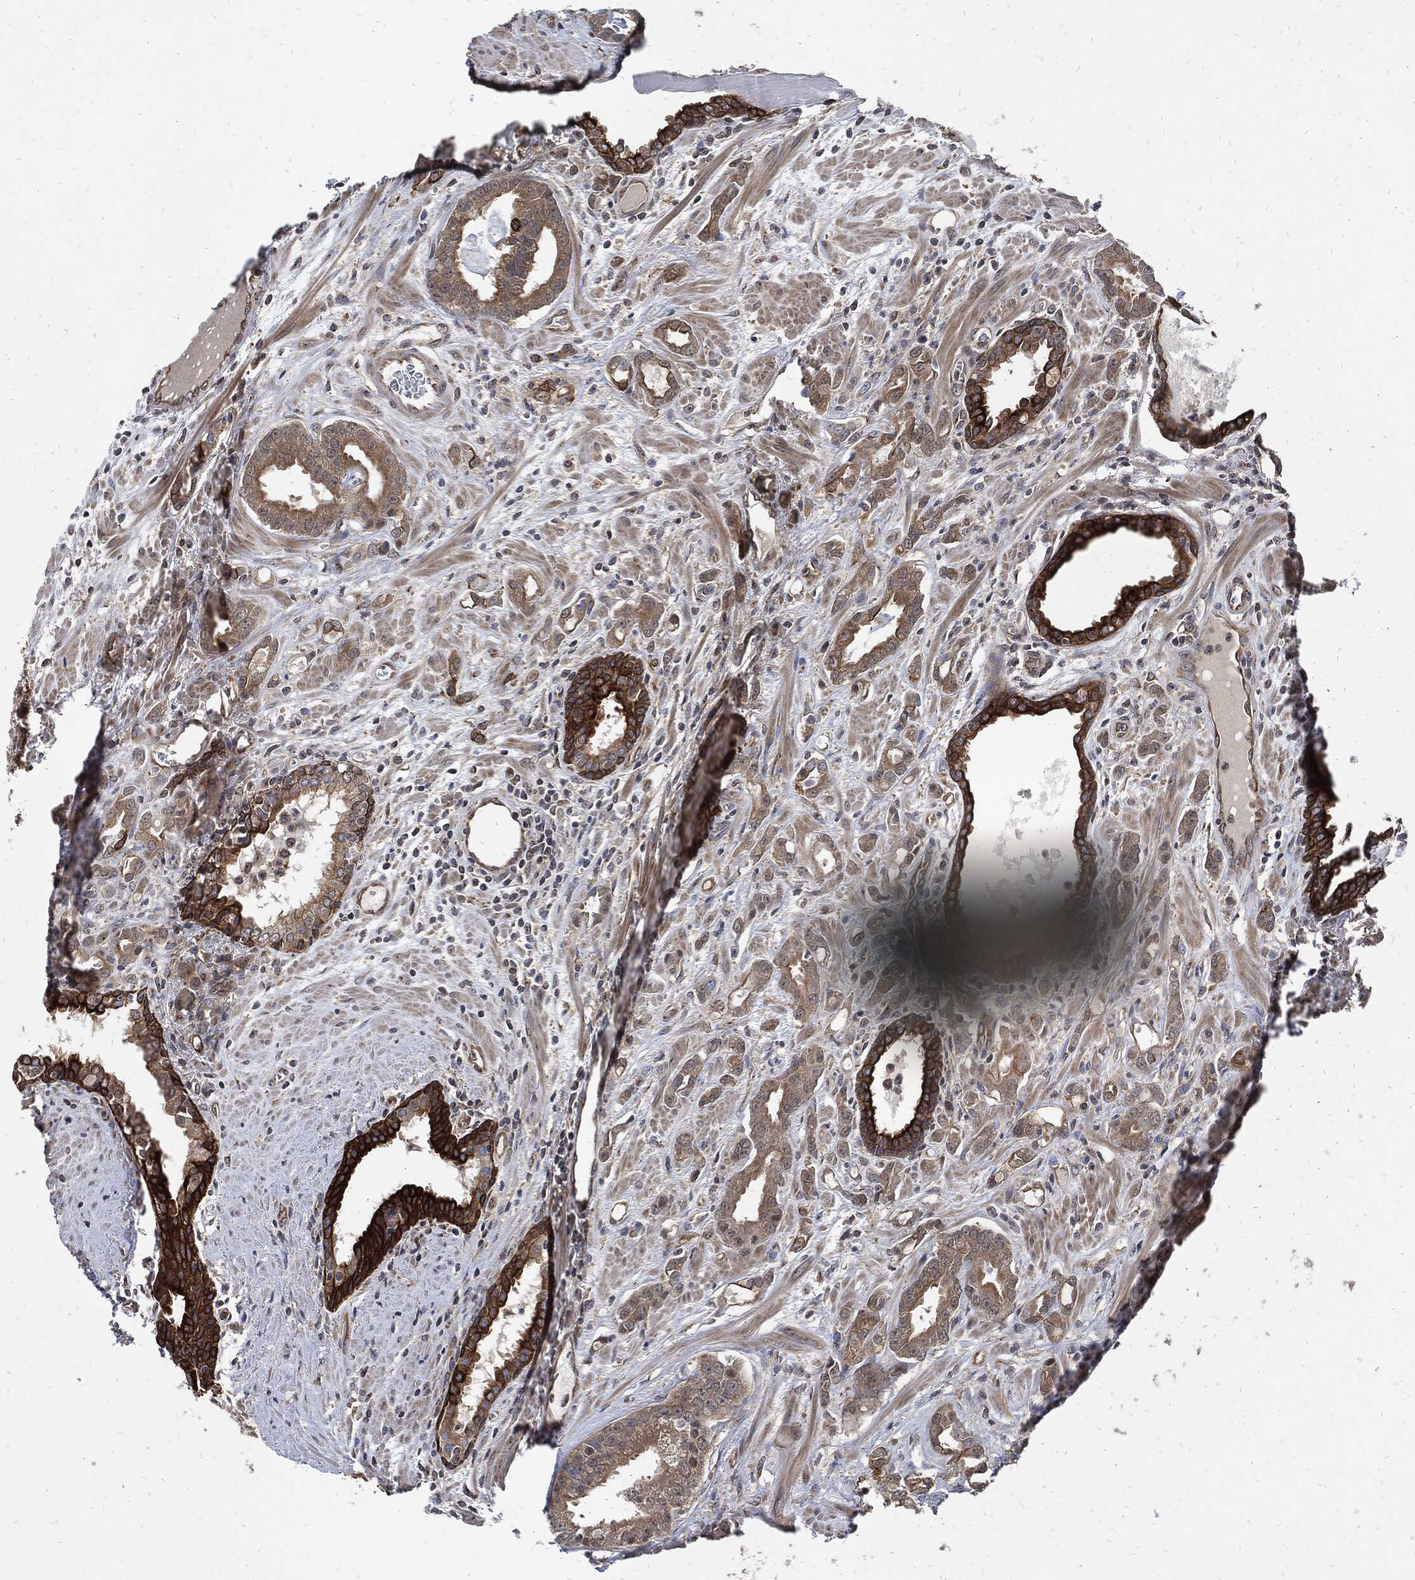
{"staining": {"intensity": "strong", "quantity": "25%-75%", "location": "cytoplasmic/membranous"}, "tissue": "prostate cancer", "cell_type": "Tumor cells", "image_type": "cancer", "snomed": [{"axis": "morphology", "description": "Adenocarcinoma, NOS"}, {"axis": "topography", "description": "Prostate"}], "caption": "Human prostate adenocarcinoma stained with a protein marker shows strong staining in tumor cells.", "gene": "DCTN1", "patient": {"sex": "male", "age": 57}}